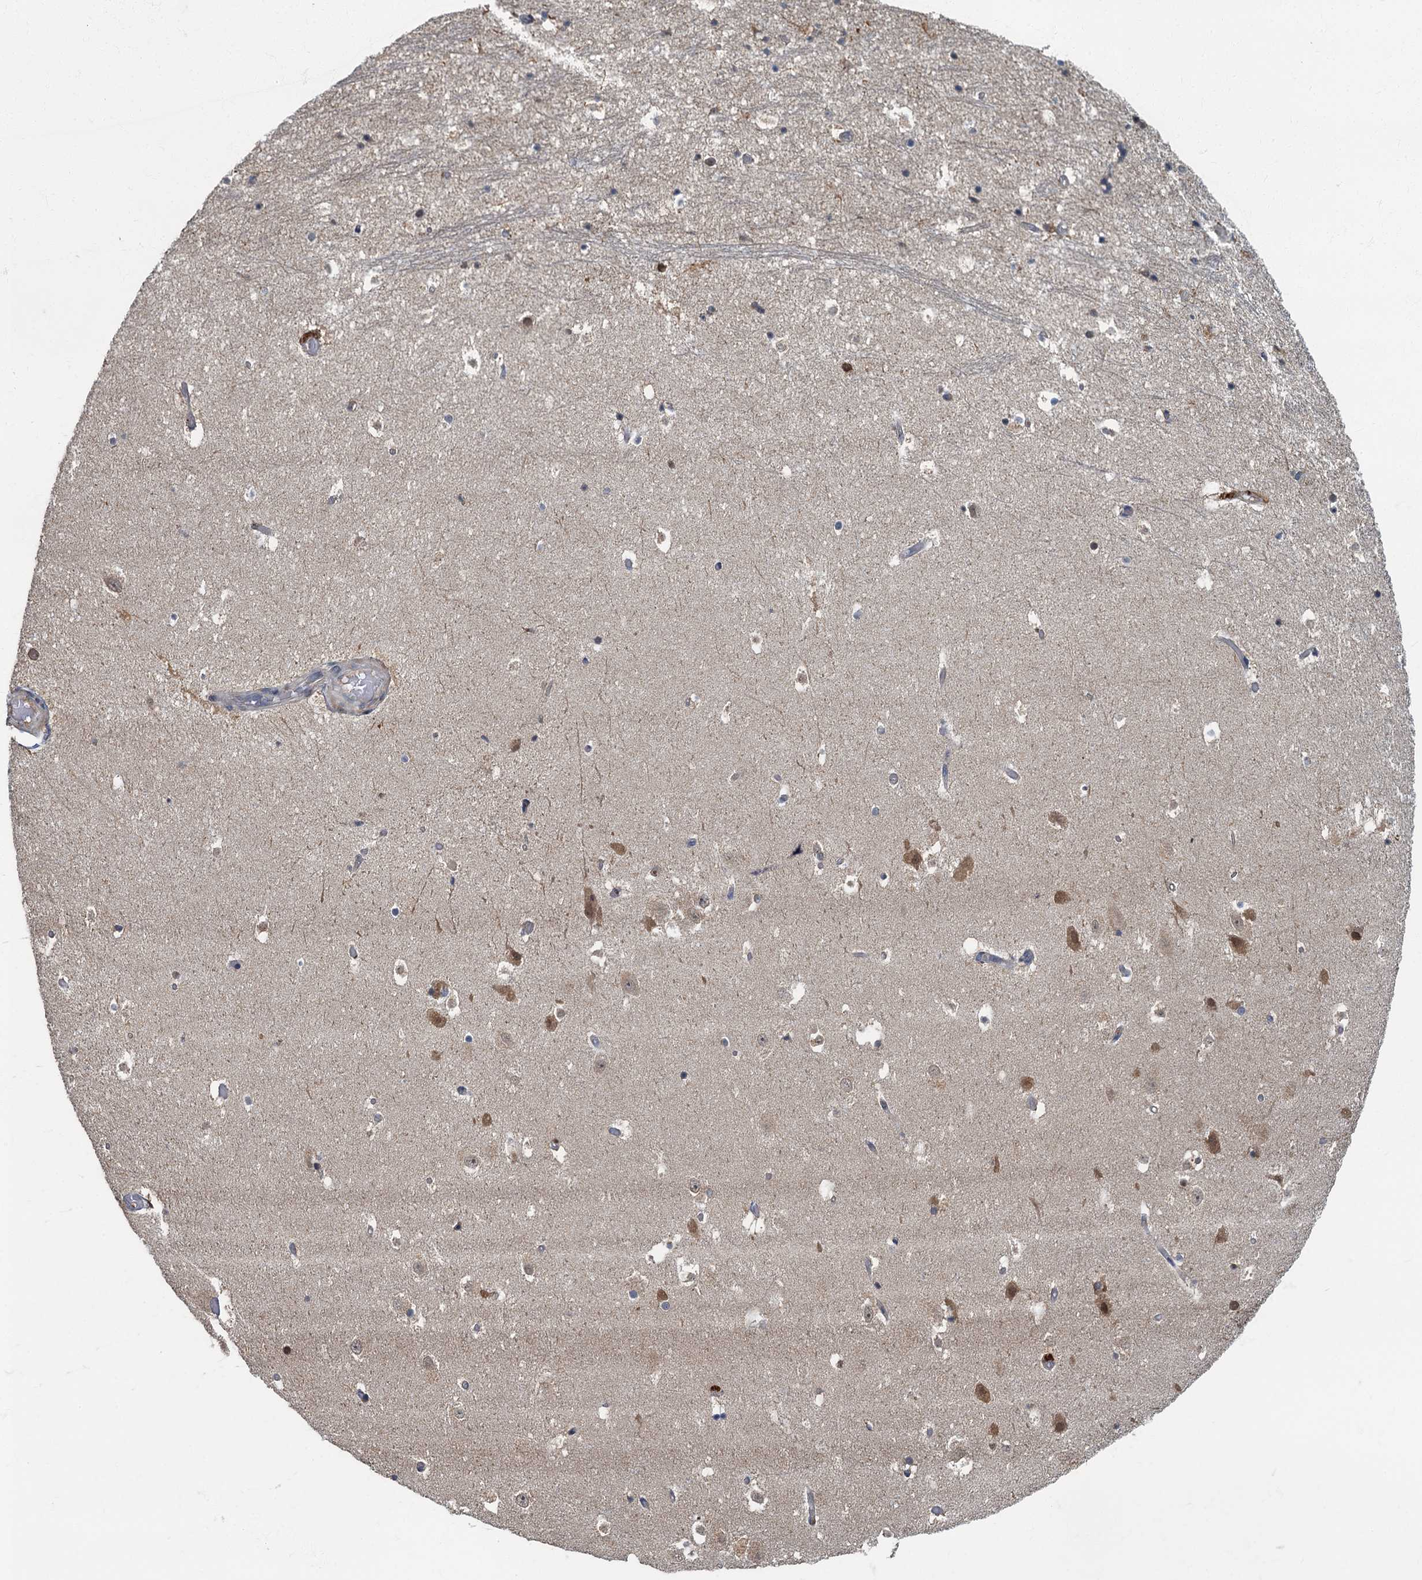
{"staining": {"intensity": "moderate", "quantity": "<25%", "location": "cytoplasmic/membranous"}, "tissue": "hippocampus", "cell_type": "Glial cells", "image_type": "normal", "snomed": [{"axis": "morphology", "description": "Normal tissue, NOS"}, {"axis": "topography", "description": "Hippocampus"}], "caption": "Immunohistochemistry (DAB) staining of normal human hippocampus demonstrates moderate cytoplasmic/membranous protein expression in about <25% of glial cells. (DAB IHC, brown staining for protein, blue staining for nuclei).", "gene": "WDCP", "patient": {"sex": "female", "age": 52}}